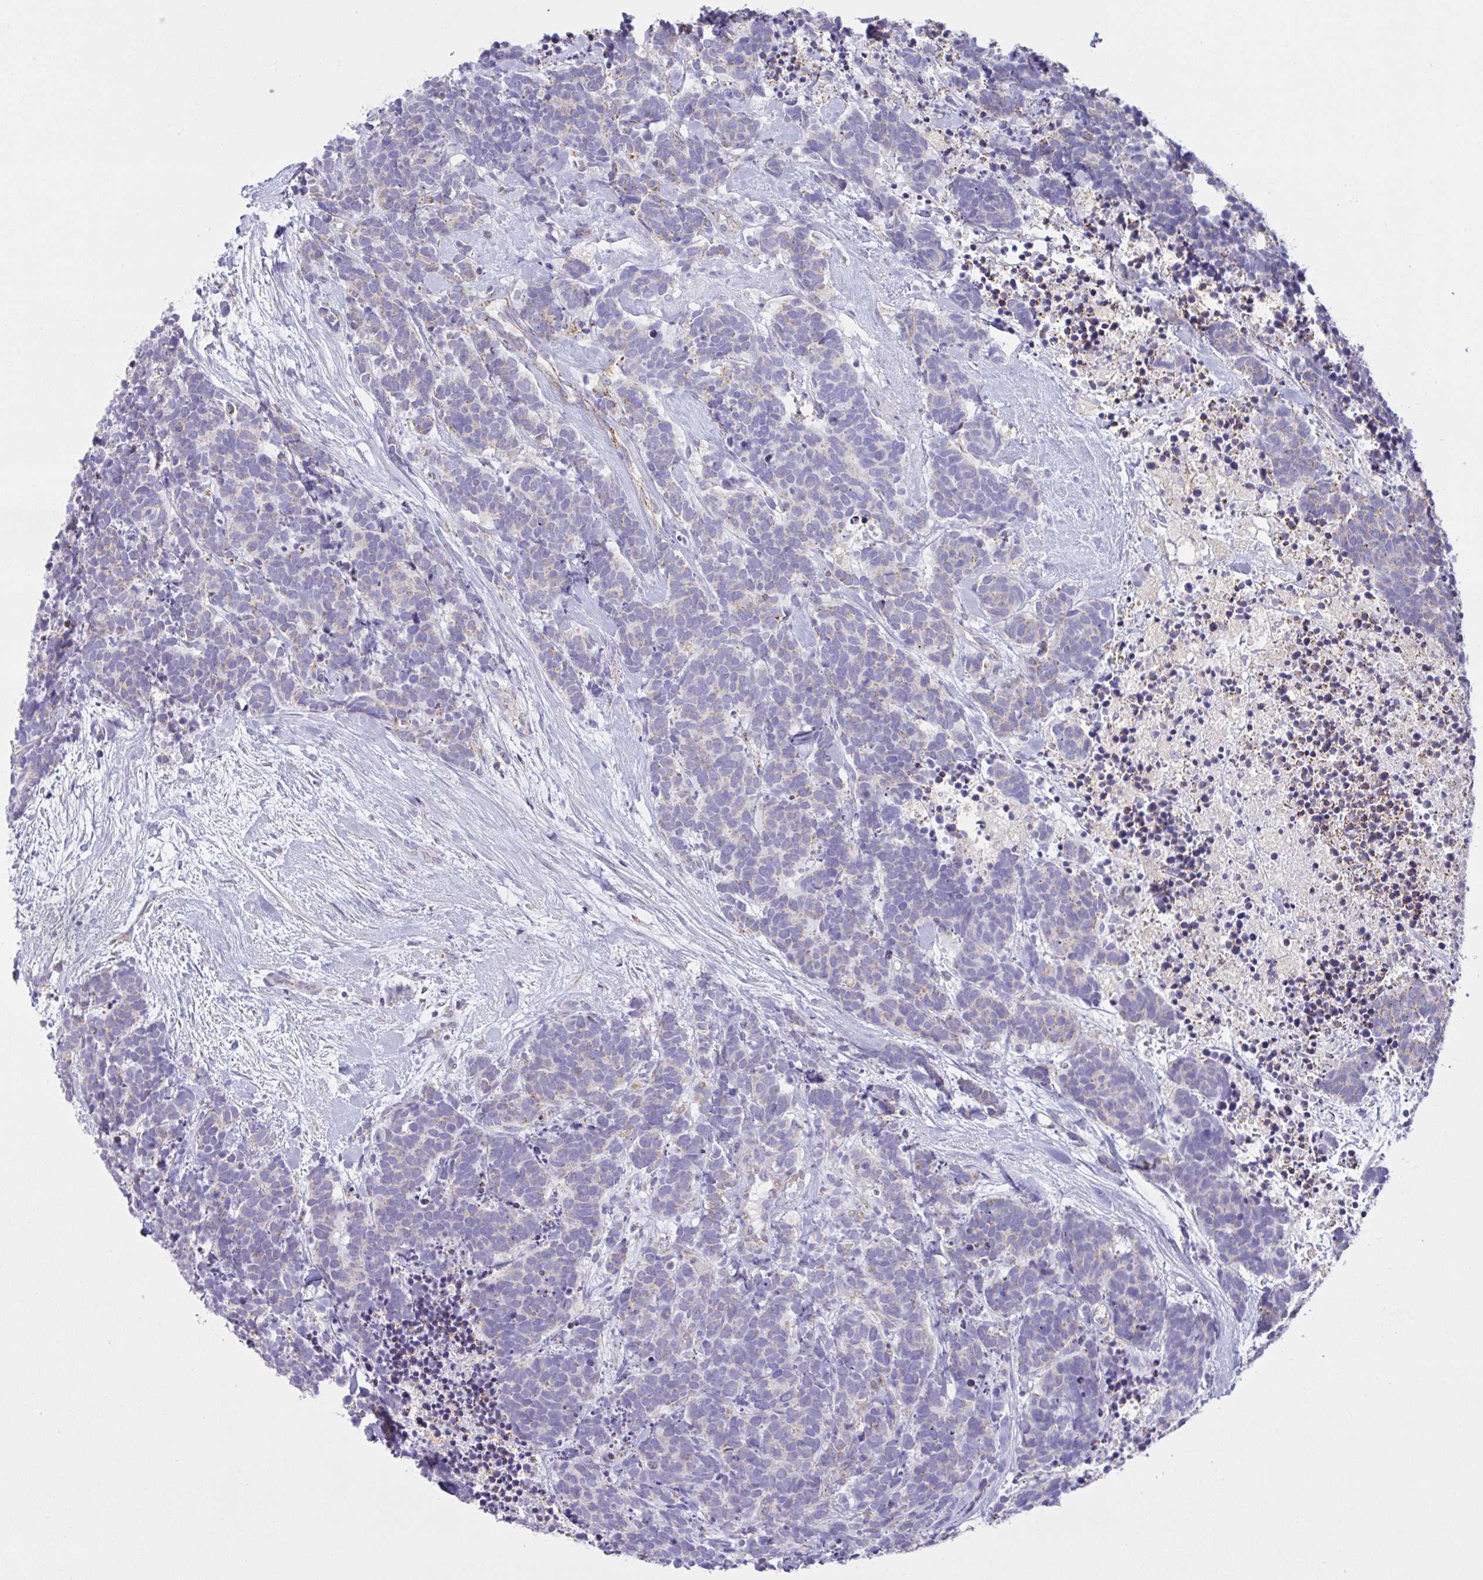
{"staining": {"intensity": "negative", "quantity": "none", "location": "none"}, "tissue": "carcinoid", "cell_type": "Tumor cells", "image_type": "cancer", "snomed": [{"axis": "morphology", "description": "Carcinoma, NOS"}, {"axis": "morphology", "description": "Carcinoid, malignant, NOS"}, {"axis": "topography", "description": "Prostate"}], "caption": "A micrograph of human carcinoma is negative for staining in tumor cells.", "gene": "DOK7", "patient": {"sex": "male", "age": 57}}